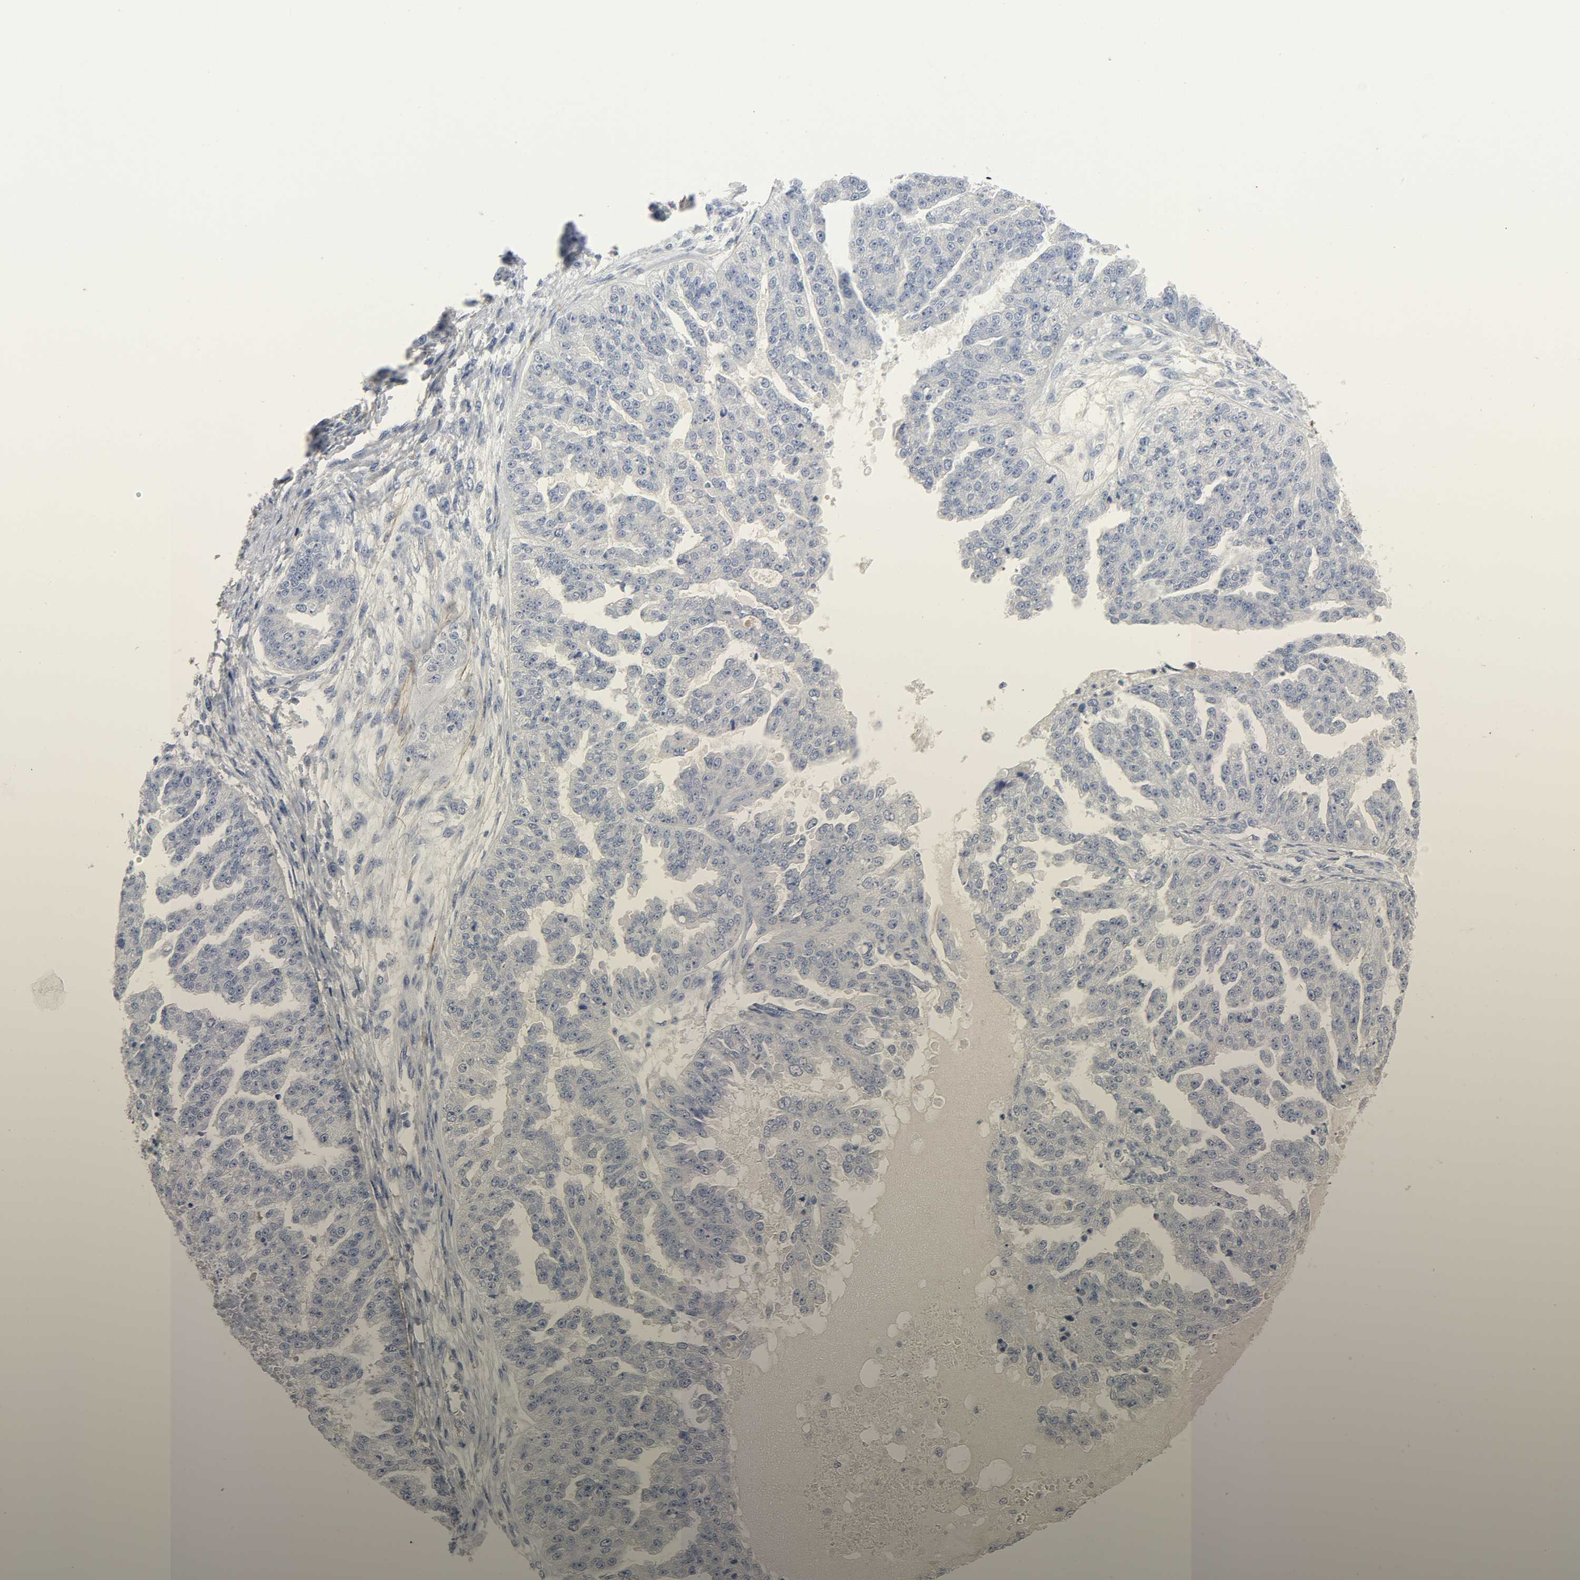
{"staining": {"intensity": "negative", "quantity": "none", "location": "none"}, "tissue": "ovarian cancer", "cell_type": "Tumor cells", "image_type": "cancer", "snomed": [{"axis": "morphology", "description": "Cystadenocarcinoma, serous, NOS"}, {"axis": "topography", "description": "Ovary"}], "caption": "High magnification brightfield microscopy of ovarian cancer (serous cystadenocarcinoma) stained with DAB (3,3'-diaminobenzidine) (brown) and counterstained with hematoxylin (blue): tumor cells show no significant positivity. (DAB IHC visualized using brightfield microscopy, high magnification).", "gene": "FBLN5", "patient": {"sex": "female", "age": 58}}